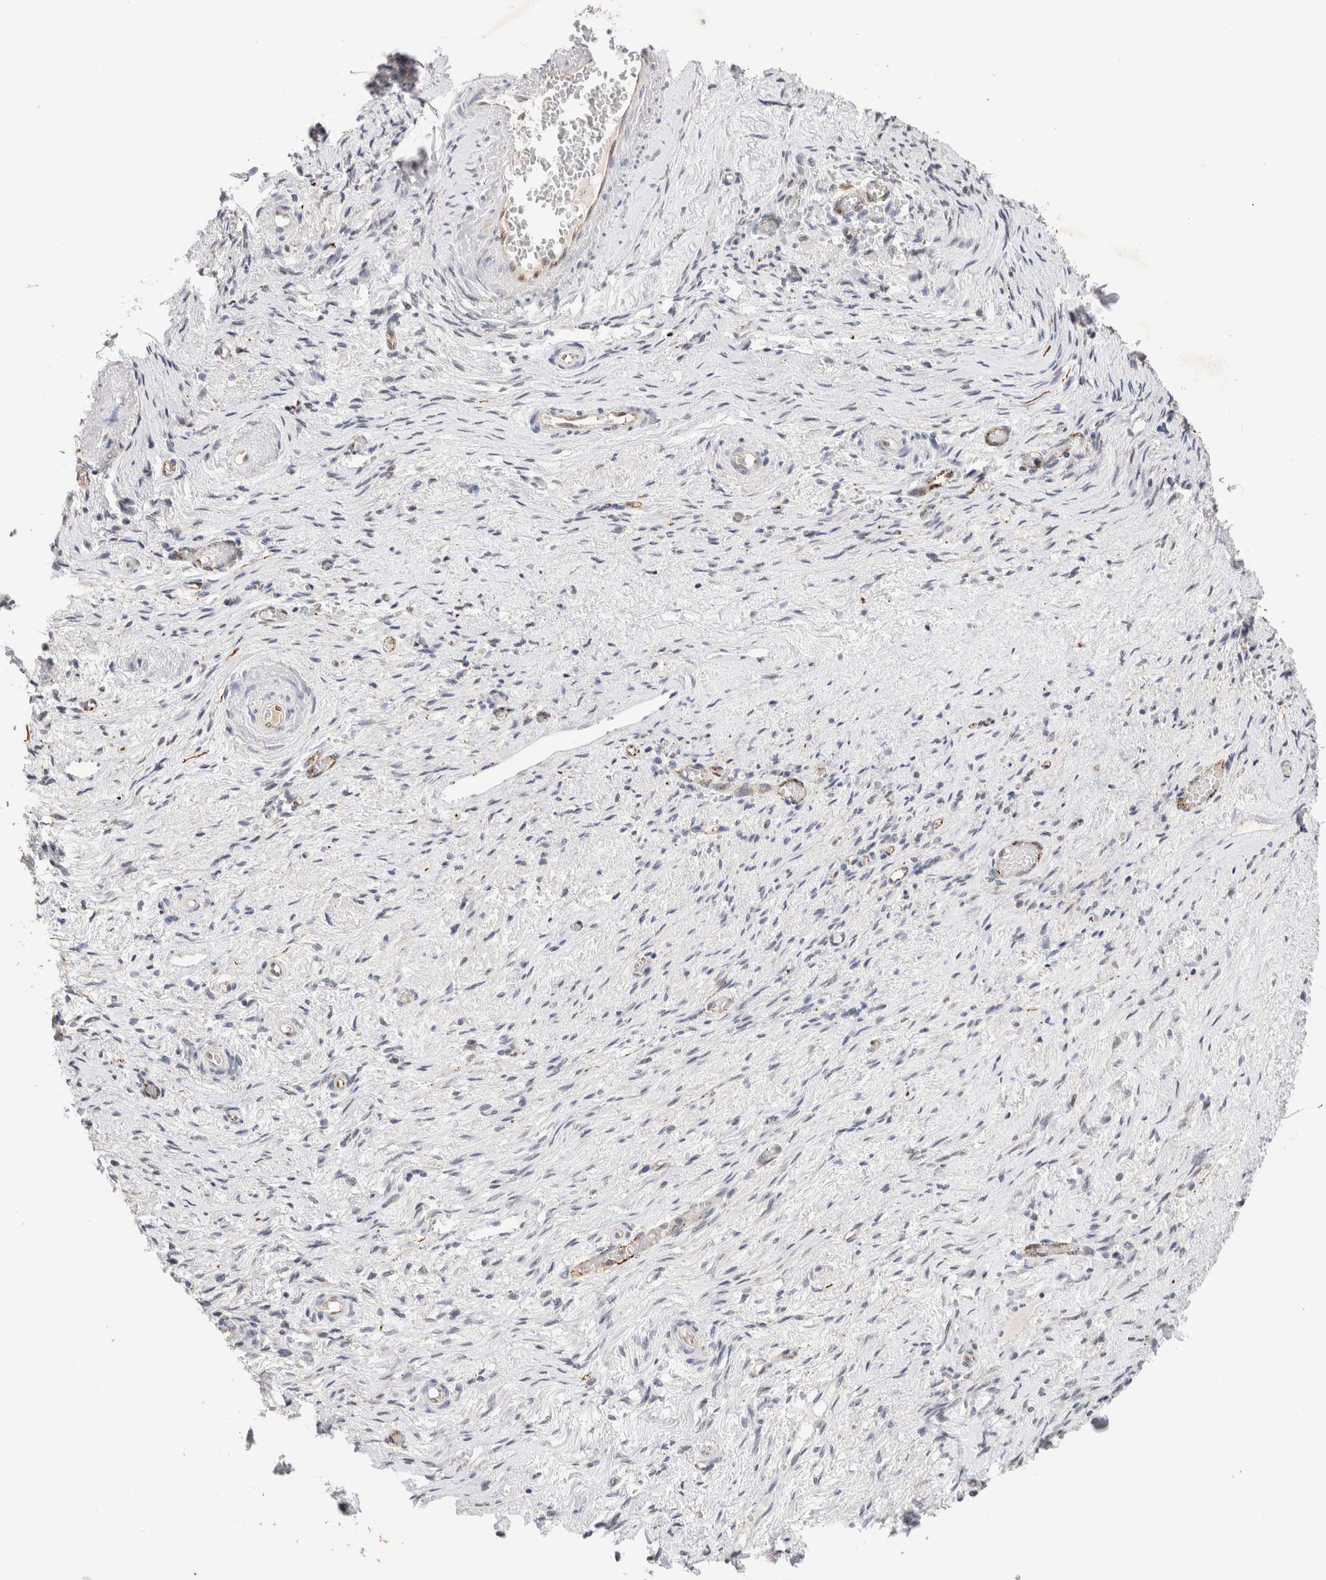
{"staining": {"intensity": "negative", "quantity": "none", "location": "none"}, "tissue": "adipose tissue", "cell_type": "Adipocytes", "image_type": "normal", "snomed": [{"axis": "morphology", "description": "Normal tissue, NOS"}, {"axis": "topography", "description": "Vascular tissue"}, {"axis": "topography", "description": "Fallopian tube"}, {"axis": "topography", "description": "Ovary"}], "caption": "DAB (3,3'-diaminobenzidine) immunohistochemical staining of normal adipose tissue displays no significant positivity in adipocytes.", "gene": "NSMAF", "patient": {"sex": "female", "age": 67}}